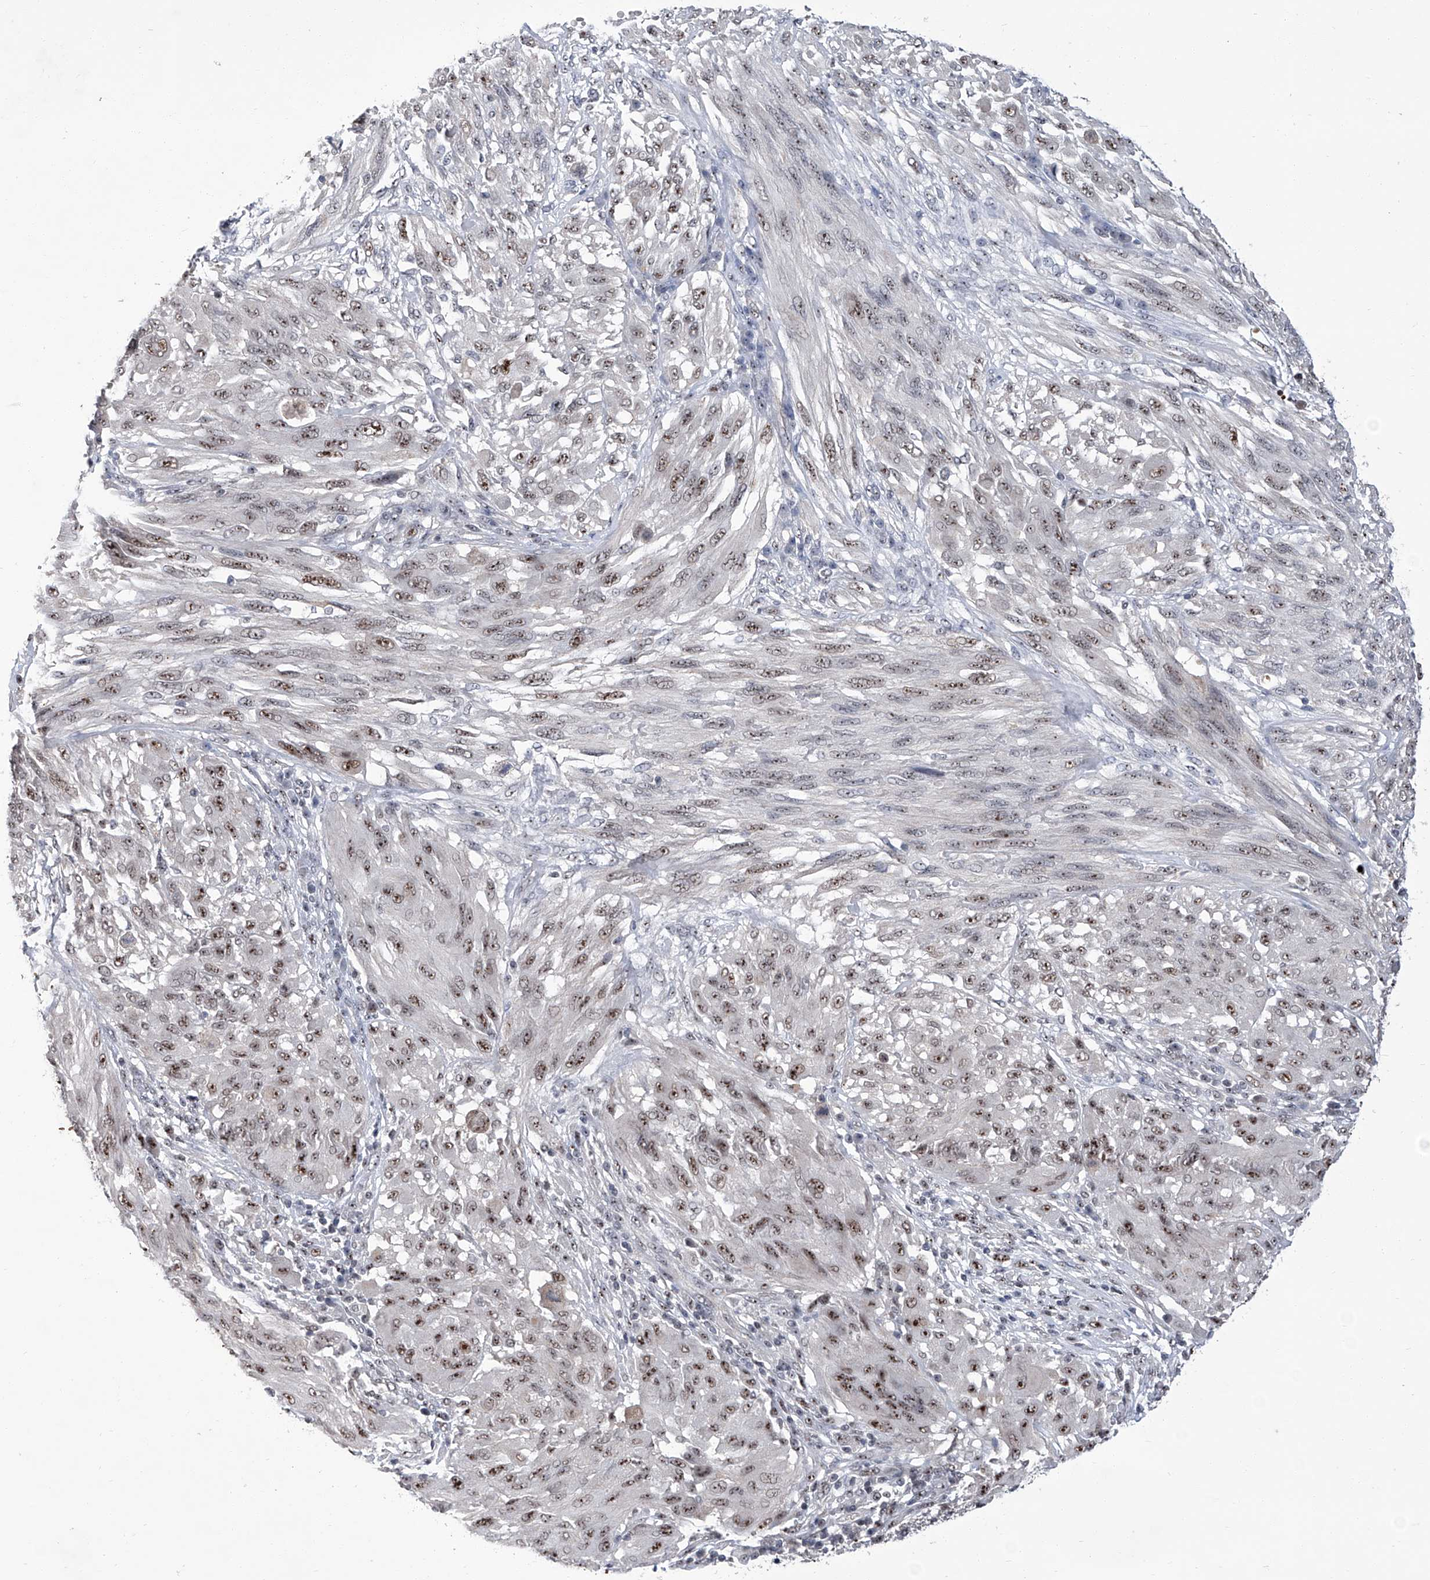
{"staining": {"intensity": "moderate", "quantity": ">75%", "location": "nuclear"}, "tissue": "melanoma", "cell_type": "Tumor cells", "image_type": "cancer", "snomed": [{"axis": "morphology", "description": "Malignant melanoma, NOS"}, {"axis": "topography", "description": "Skin"}], "caption": "High-power microscopy captured an IHC image of melanoma, revealing moderate nuclear staining in approximately >75% of tumor cells. Using DAB (3,3'-diaminobenzidine) (brown) and hematoxylin (blue) stains, captured at high magnification using brightfield microscopy.", "gene": "CMTR1", "patient": {"sex": "female", "age": 91}}